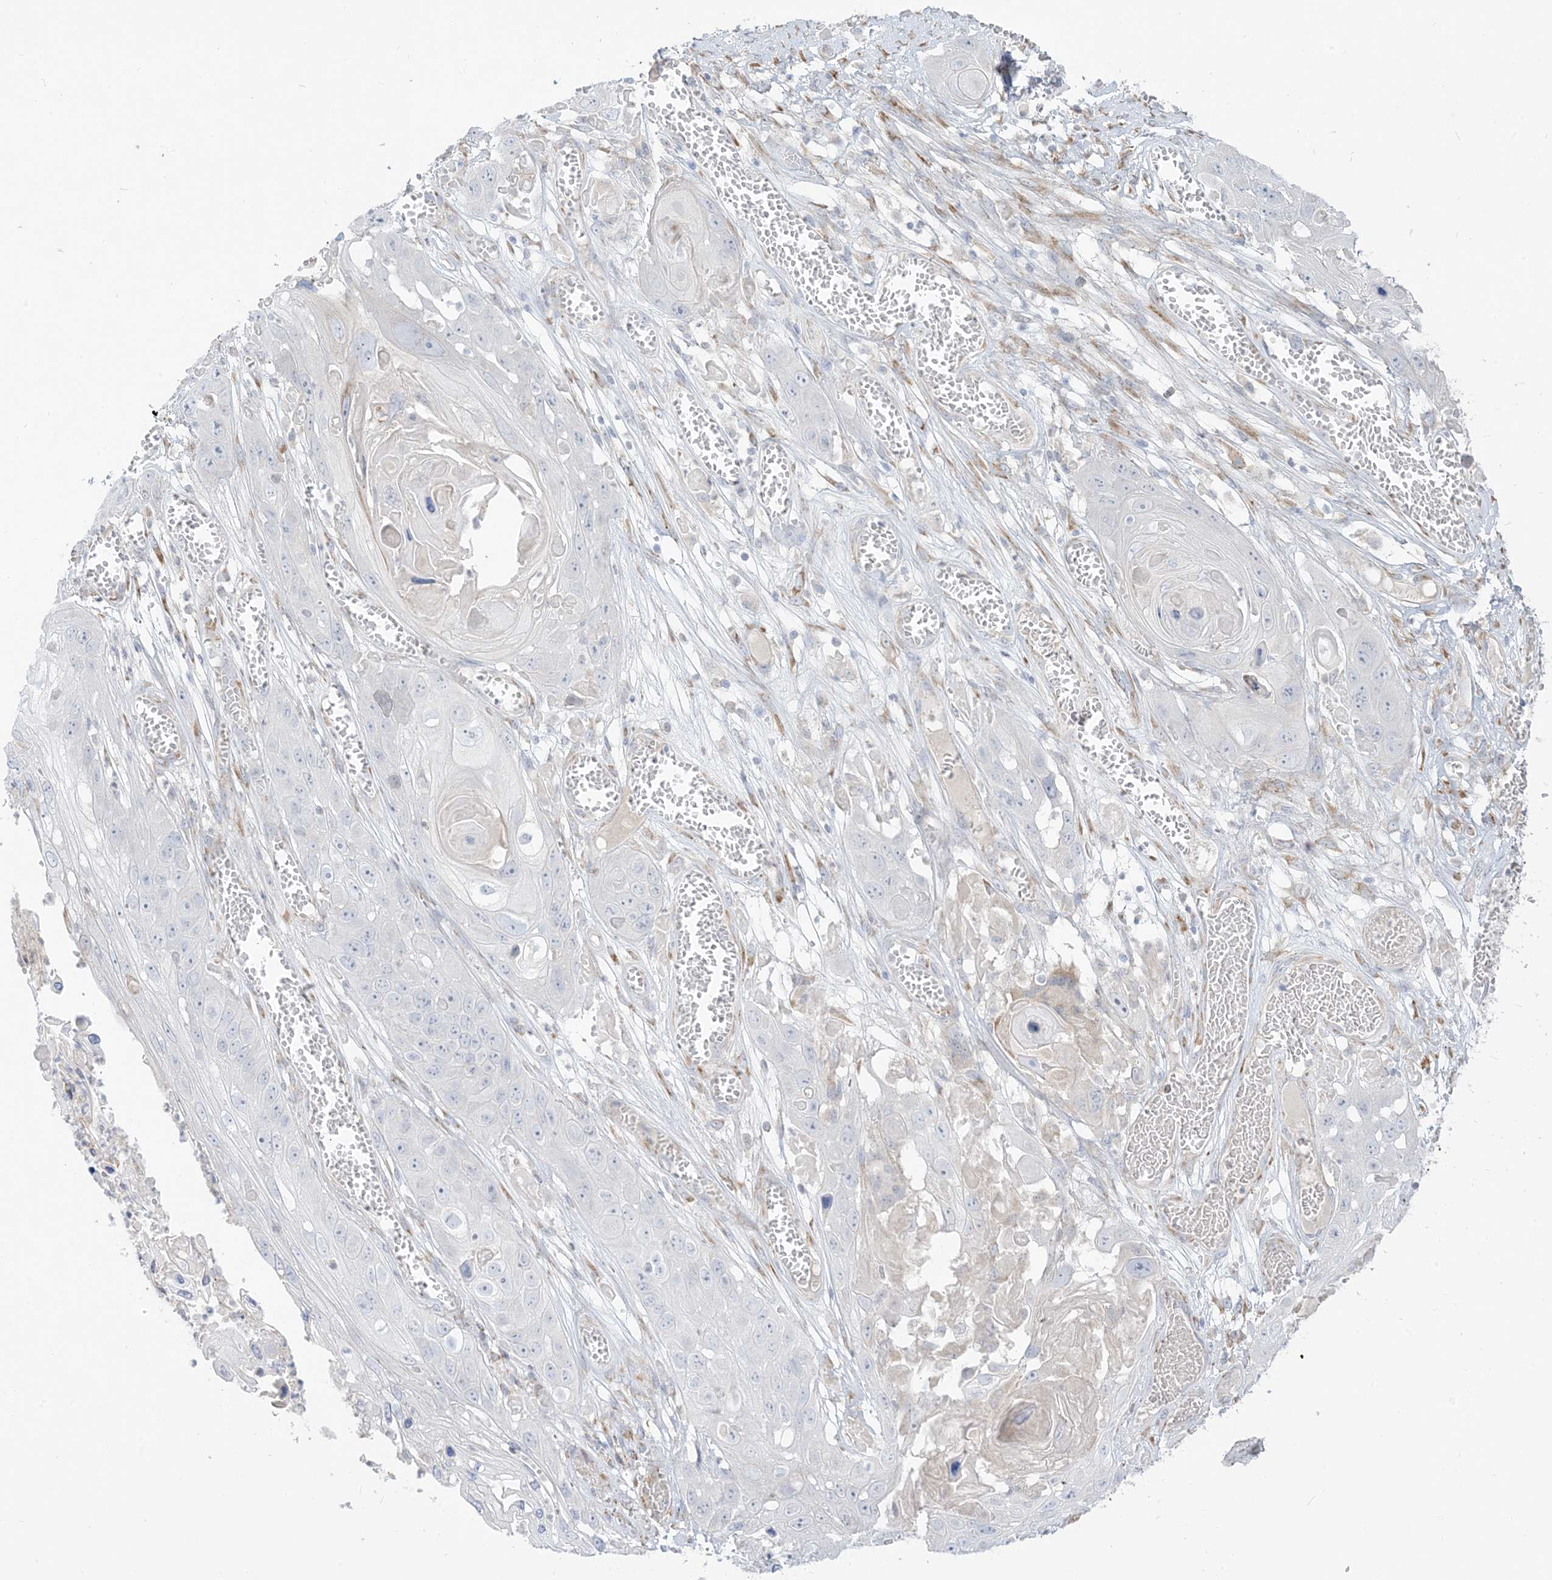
{"staining": {"intensity": "negative", "quantity": "none", "location": "none"}, "tissue": "skin cancer", "cell_type": "Tumor cells", "image_type": "cancer", "snomed": [{"axis": "morphology", "description": "Squamous cell carcinoma, NOS"}, {"axis": "topography", "description": "Skin"}], "caption": "High power microscopy histopathology image of an IHC image of squamous cell carcinoma (skin), revealing no significant expression in tumor cells.", "gene": "LOXL3", "patient": {"sex": "male", "age": 55}}